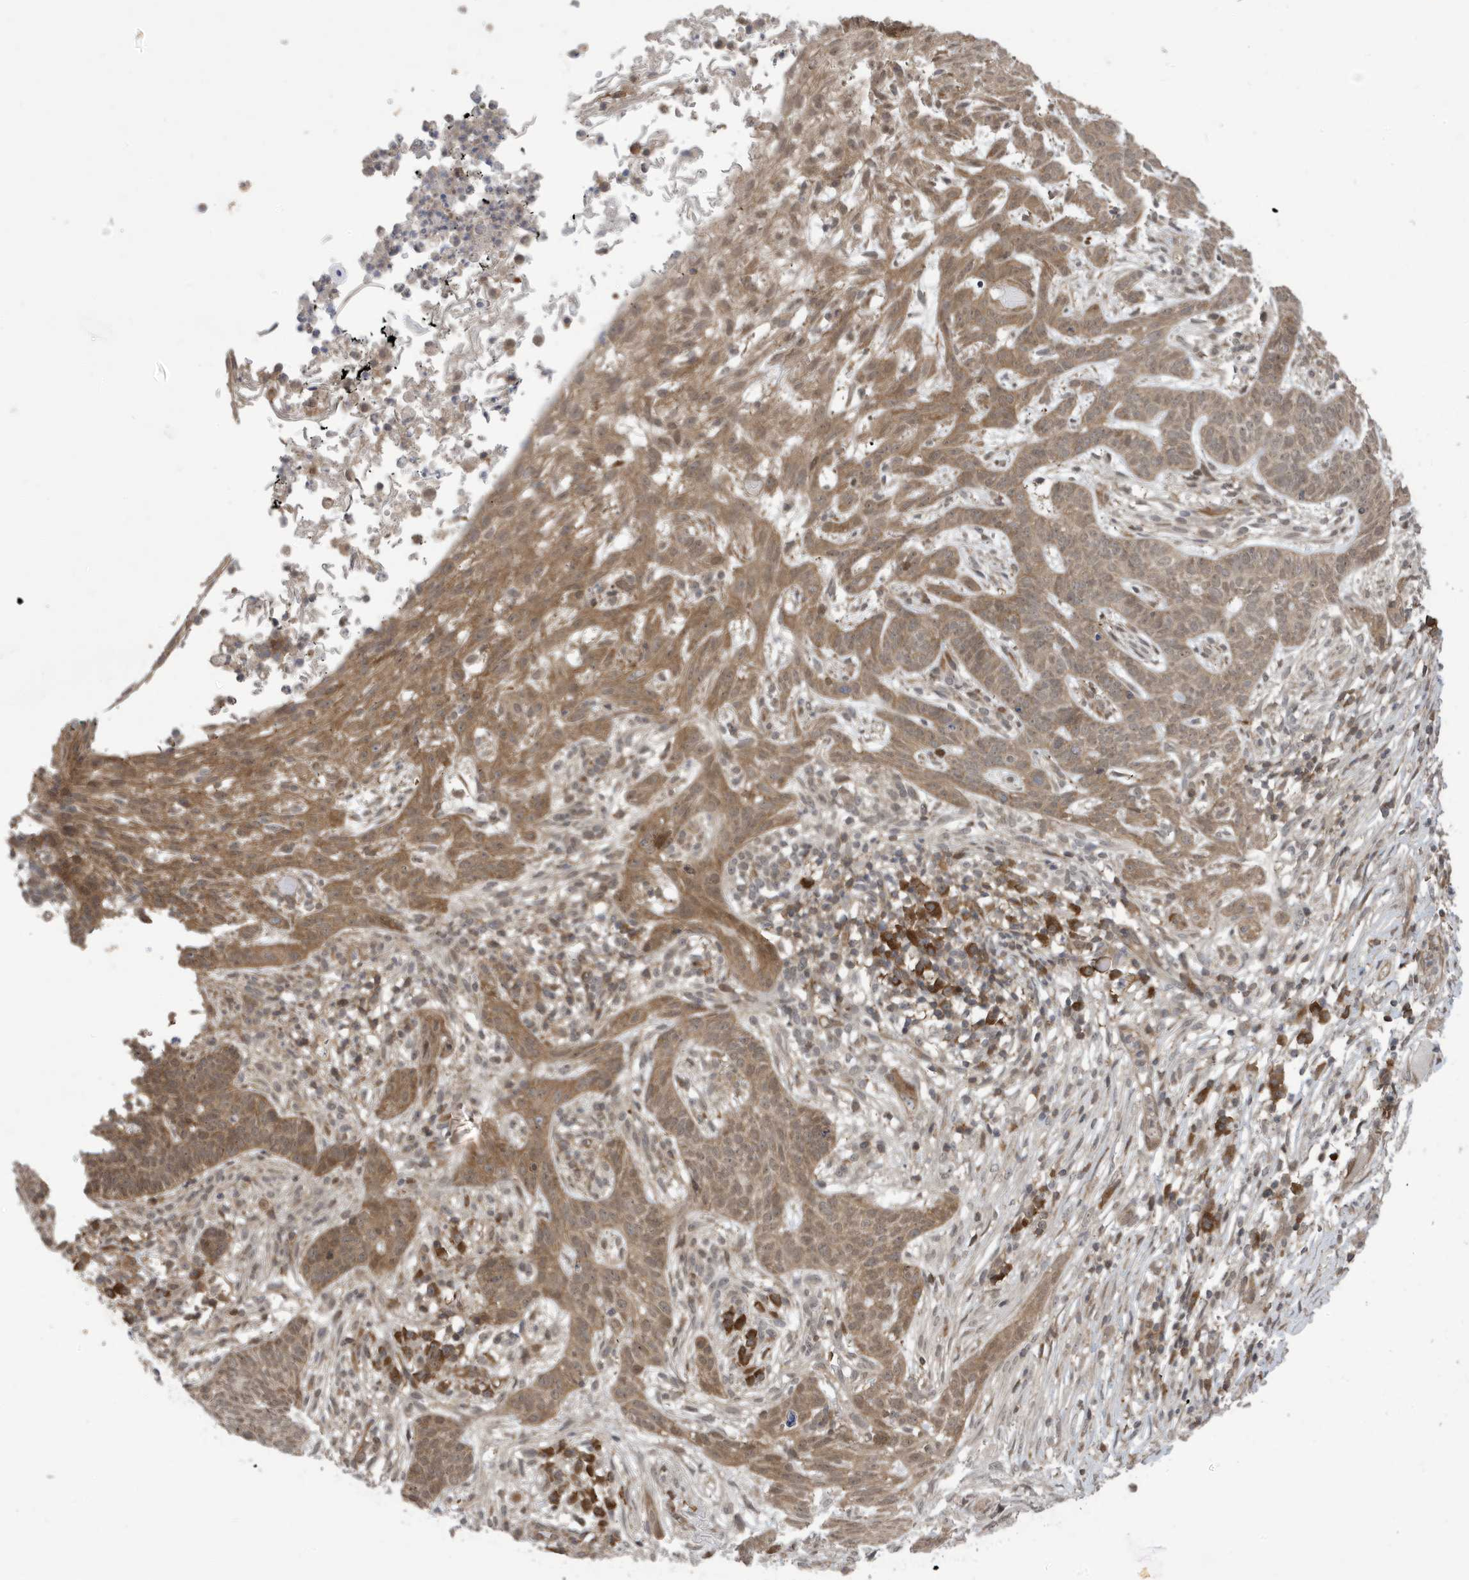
{"staining": {"intensity": "moderate", "quantity": "25%-75%", "location": "cytoplasmic/membranous"}, "tissue": "skin cancer", "cell_type": "Tumor cells", "image_type": "cancer", "snomed": [{"axis": "morphology", "description": "Normal tissue, NOS"}, {"axis": "morphology", "description": "Basal cell carcinoma"}, {"axis": "topography", "description": "Skin"}], "caption": "Immunohistochemistry of human skin basal cell carcinoma shows medium levels of moderate cytoplasmic/membranous staining in approximately 25%-75% of tumor cells.", "gene": "UBQLN1", "patient": {"sex": "male", "age": 64}}